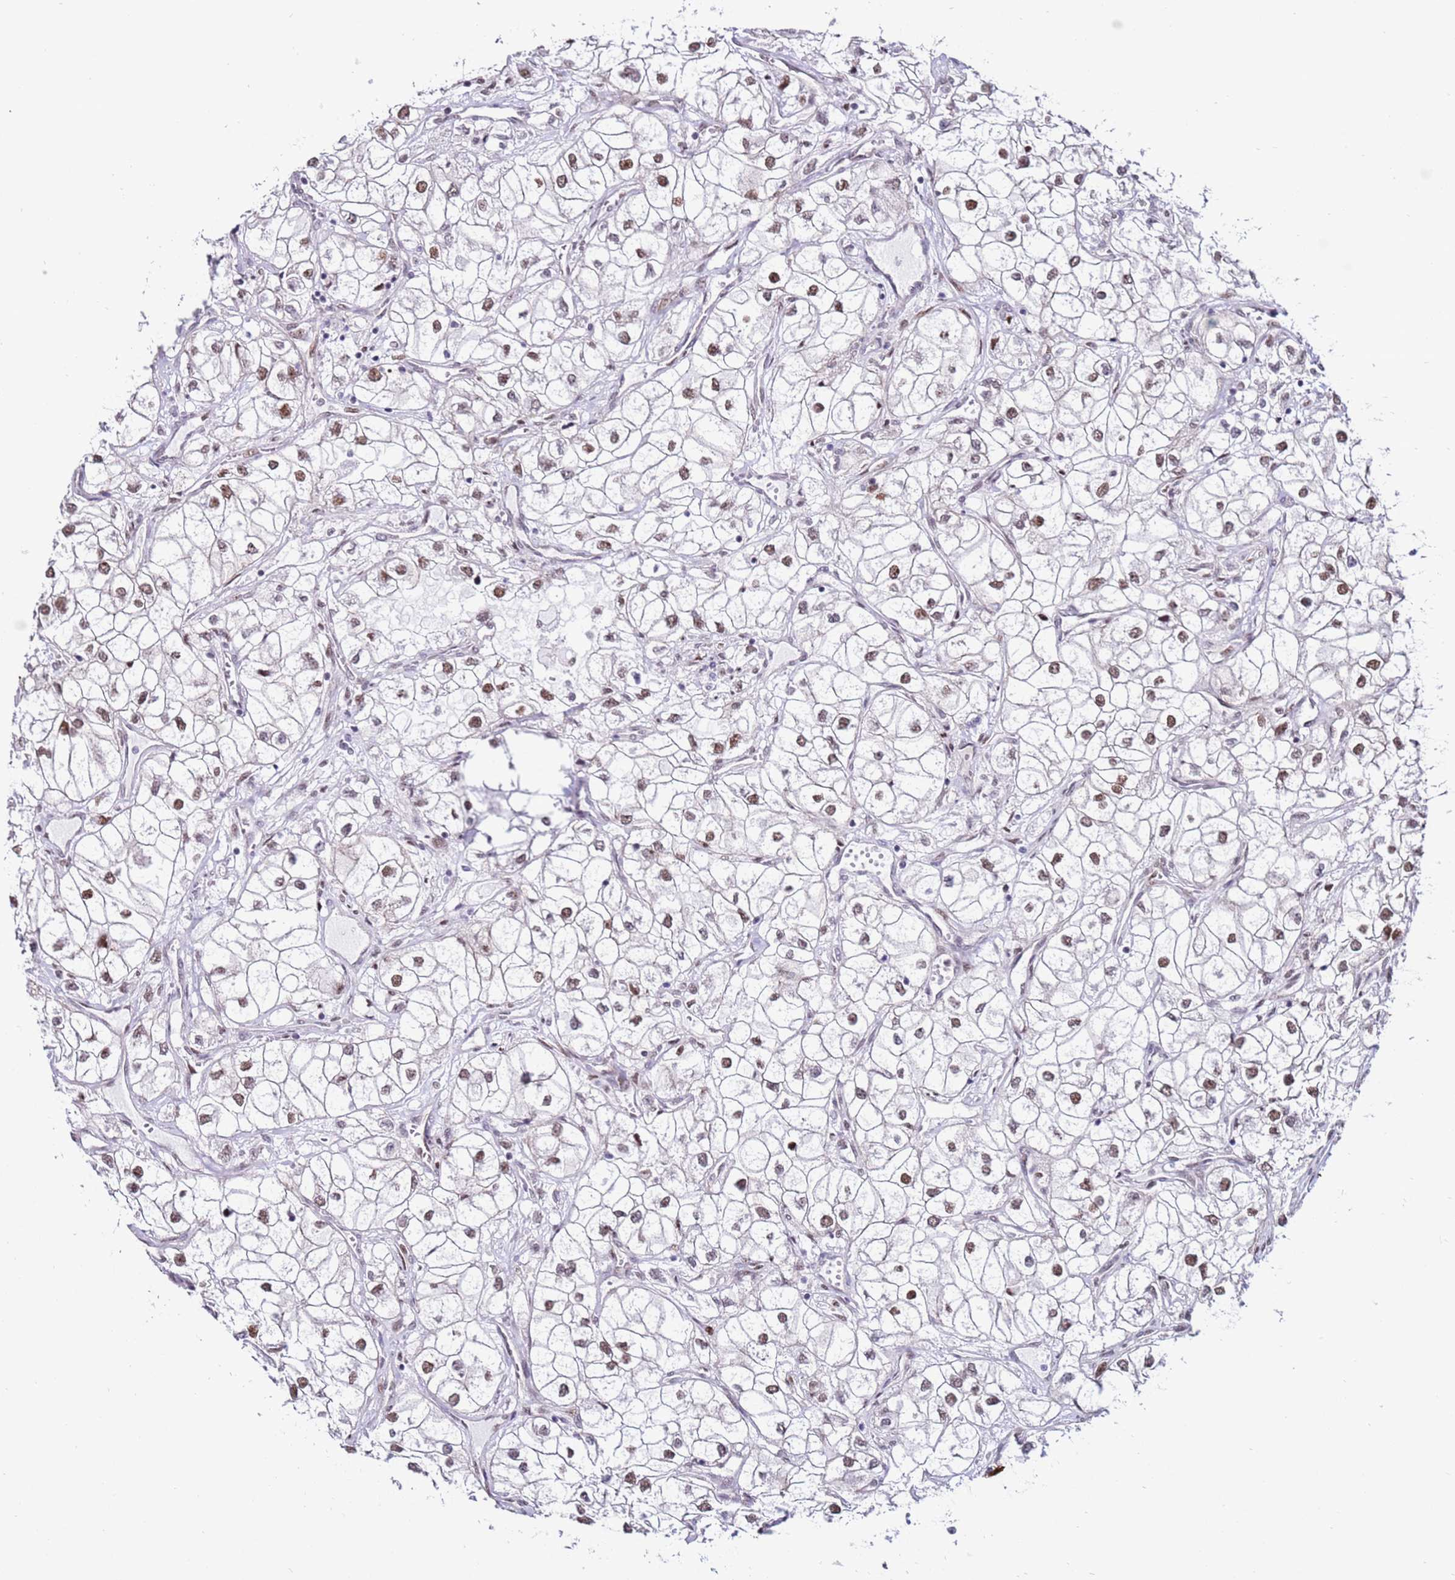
{"staining": {"intensity": "moderate", "quantity": ">75%", "location": "nuclear"}, "tissue": "renal cancer", "cell_type": "Tumor cells", "image_type": "cancer", "snomed": [{"axis": "morphology", "description": "Adenocarcinoma, NOS"}, {"axis": "topography", "description": "Kidney"}], "caption": "A photomicrograph showing moderate nuclear staining in approximately >75% of tumor cells in renal cancer (adenocarcinoma), as visualized by brown immunohistochemical staining.", "gene": "KPNA4", "patient": {"sex": "male", "age": 59}}